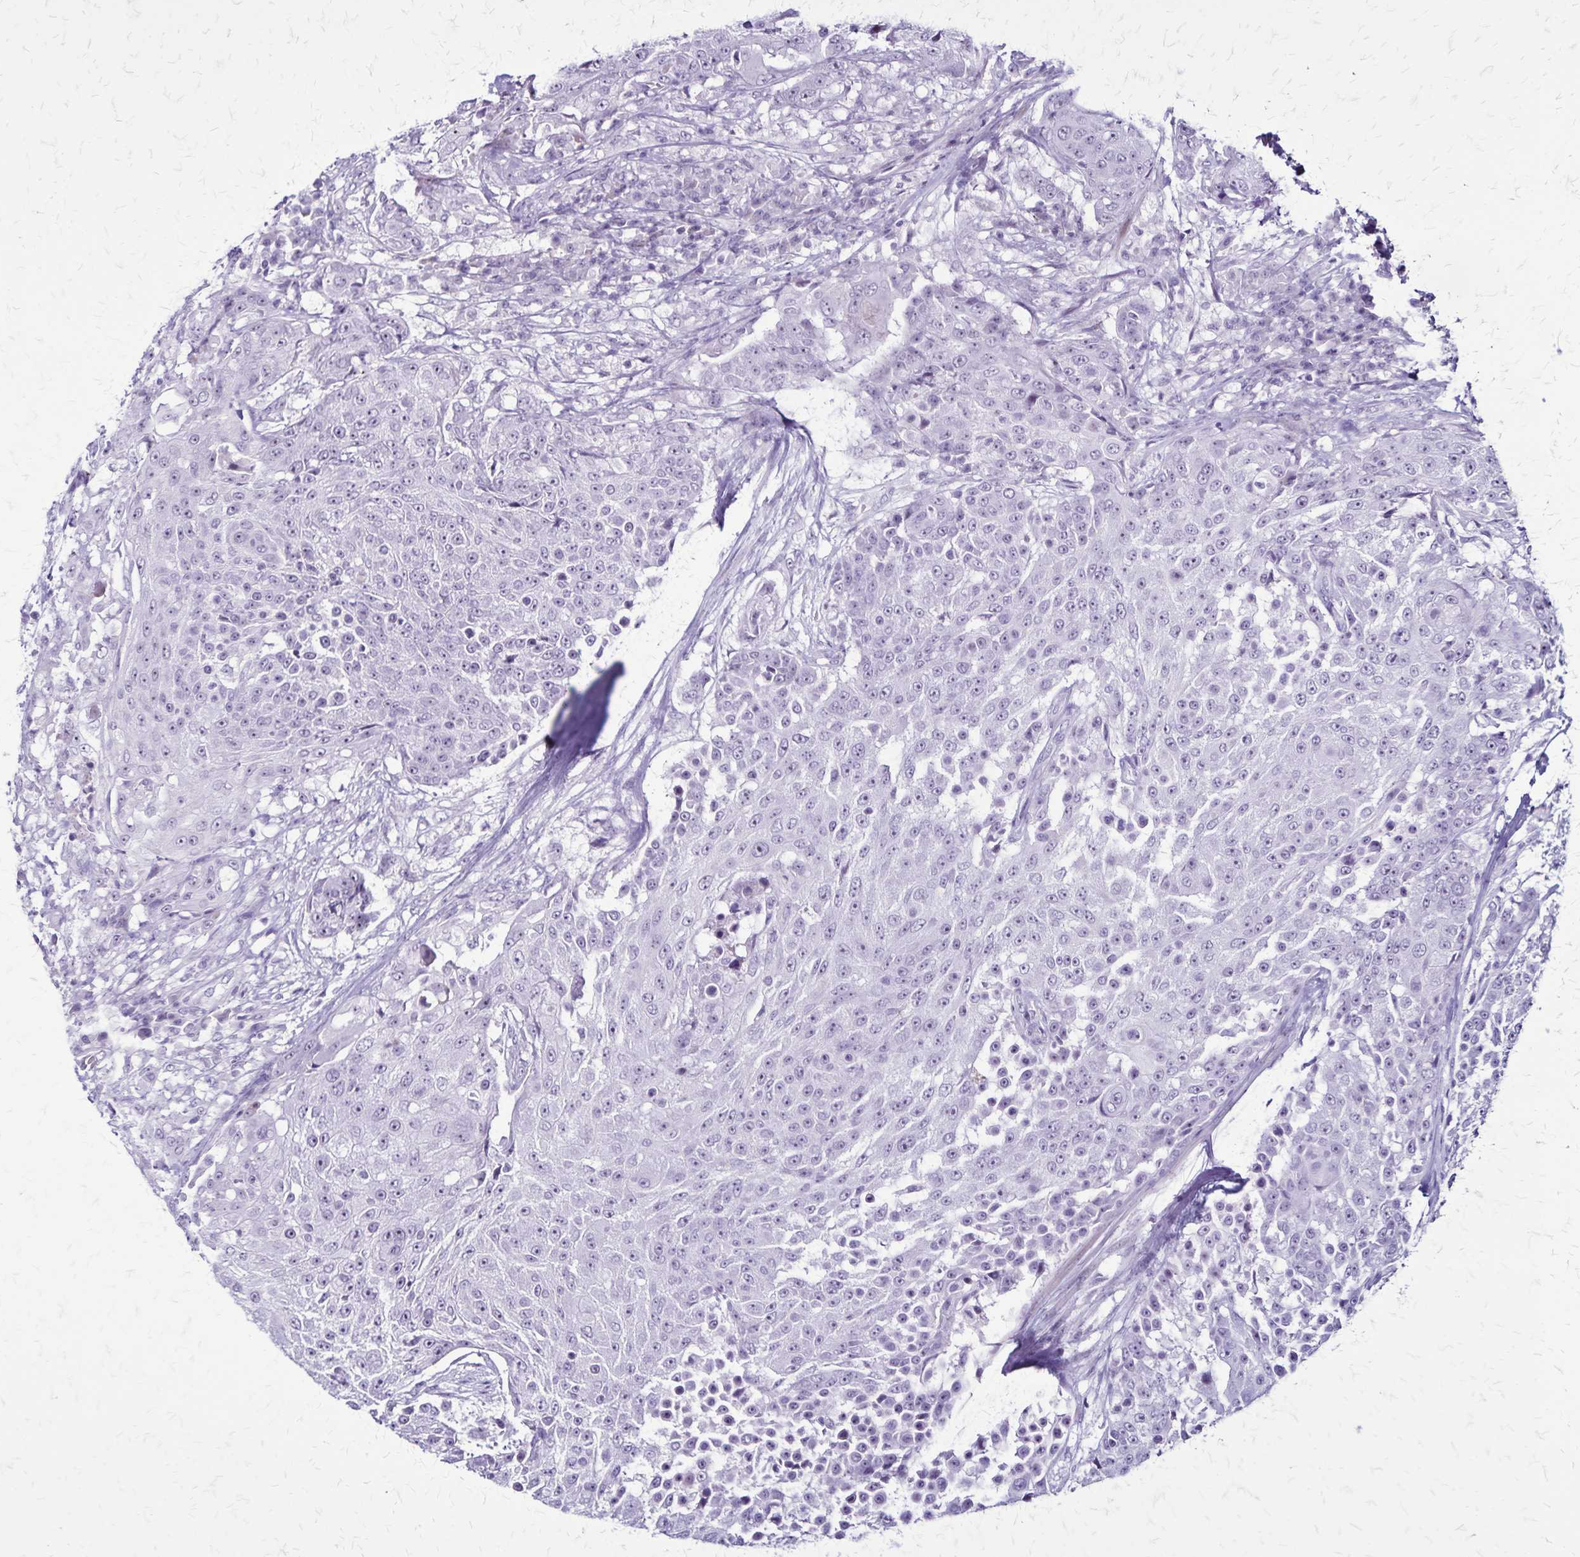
{"staining": {"intensity": "negative", "quantity": "none", "location": "none"}, "tissue": "urothelial cancer", "cell_type": "Tumor cells", "image_type": "cancer", "snomed": [{"axis": "morphology", "description": "Urothelial carcinoma, High grade"}, {"axis": "topography", "description": "Urinary bladder"}], "caption": "Tumor cells are negative for brown protein staining in high-grade urothelial carcinoma.", "gene": "OR51B5", "patient": {"sex": "female", "age": 63}}